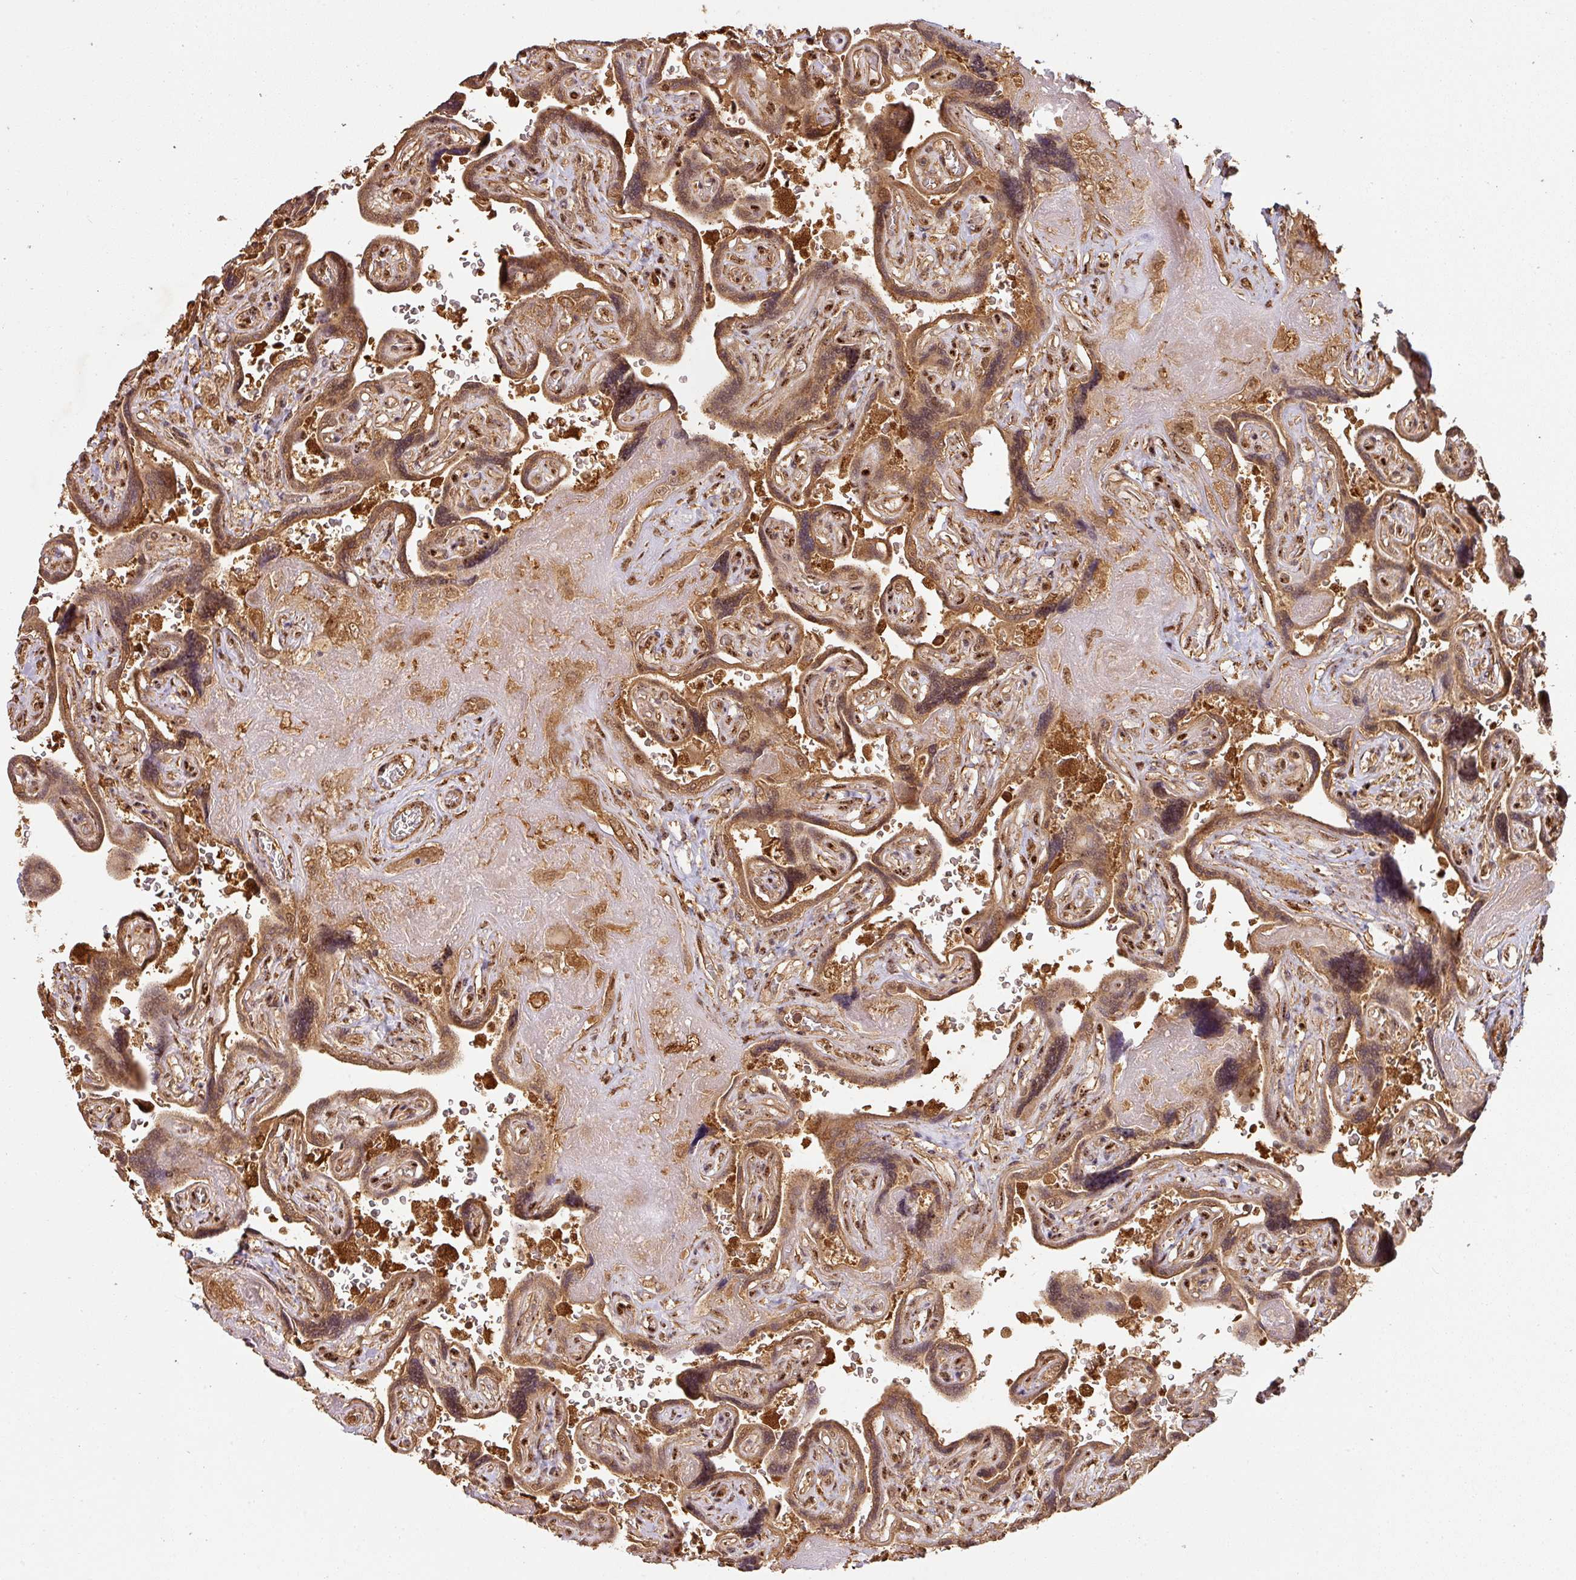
{"staining": {"intensity": "moderate", "quantity": ">75%", "location": "cytoplasmic/membranous"}, "tissue": "placenta", "cell_type": "Decidual cells", "image_type": "normal", "snomed": [{"axis": "morphology", "description": "Normal tissue, NOS"}, {"axis": "topography", "description": "Placenta"}], "caption": "Moderate cytoplasmic/membranous positivity for a protein is present in approximately >75% of decidual cells of benign placenta using immunohistochemistry.", "gene": "ZNF322", "patient": {"sex": "female", "age": 32}}